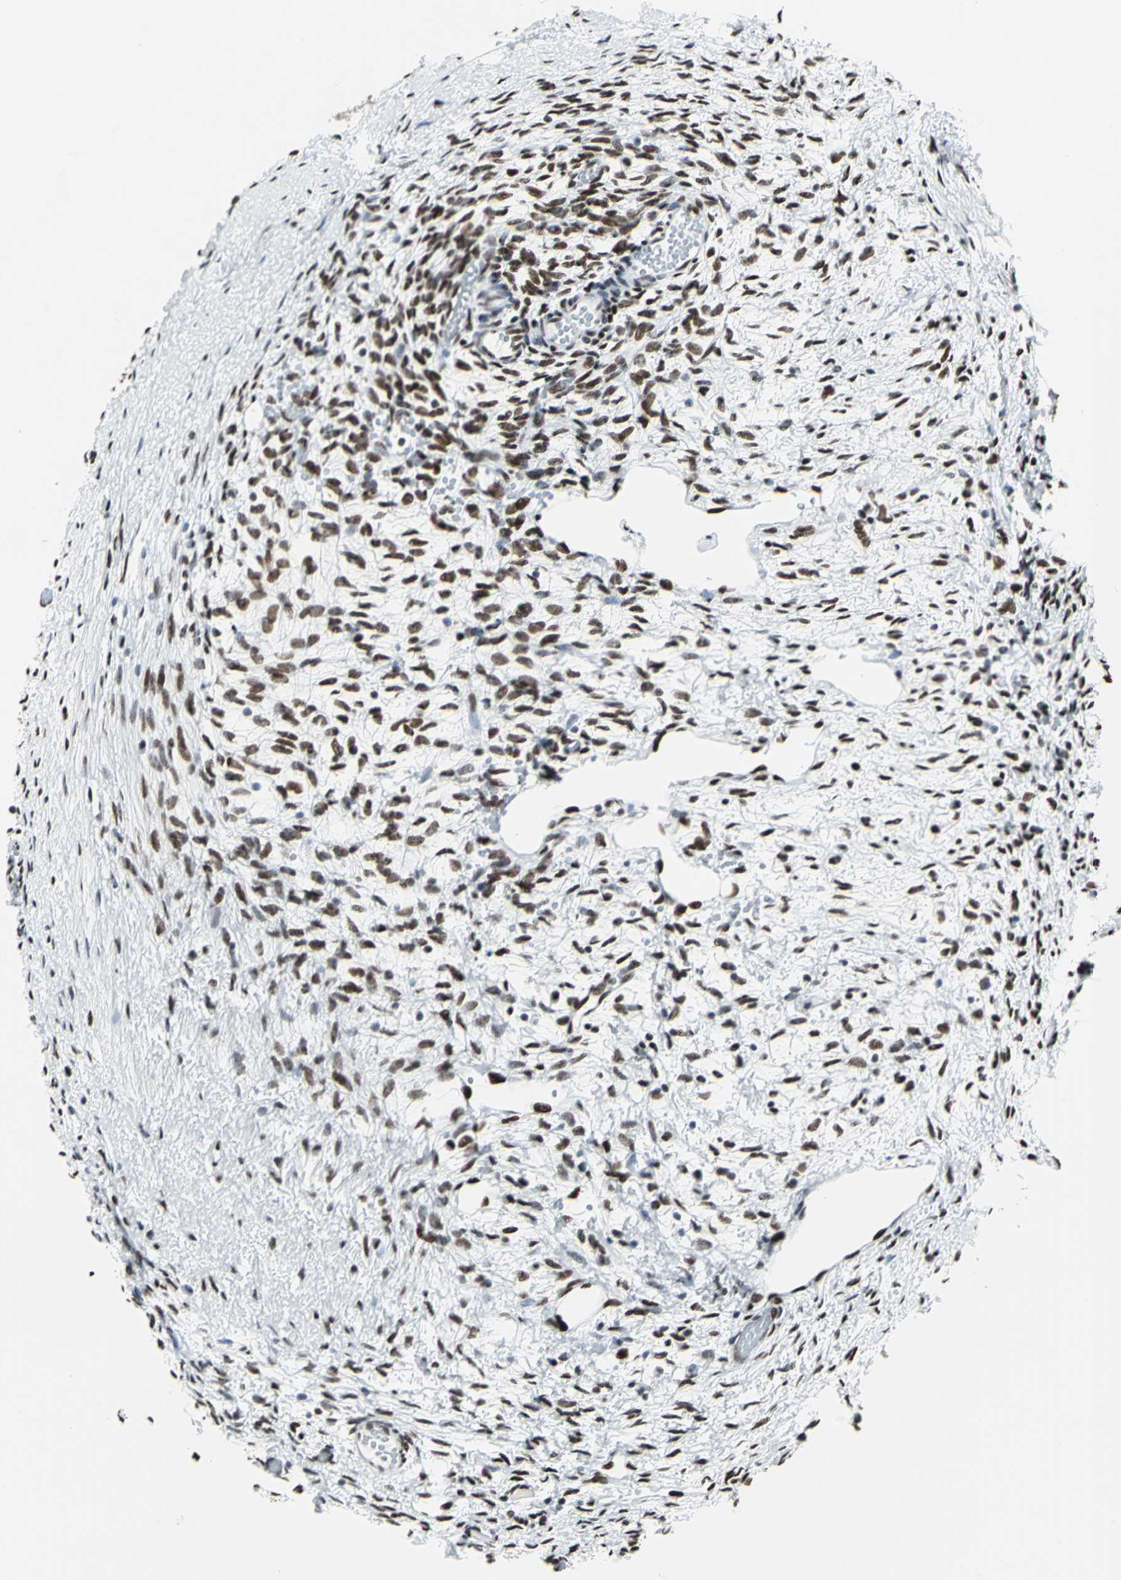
{"staining": {"intensity": "strong", "quantity": ">75%", "location": "nuclear"}, "tissue": "ovary", "cell_type": "Ovarian stroma cells", "image_type": "normal", "snomed": [{"axis": "morphology", "description": "Normal tissue, NOS"}, {"axis": "topography", "description": "Ovary"}], "caption": "Protein analysis of benign ovary shows strong nuclear positivity in approximately >75% of ovarian stroma cells. Ihc stains the protein in brown and the nuclei are stained blue.", "gene": "HDAC2", "patient": {"sex": "female", "age": 35}}